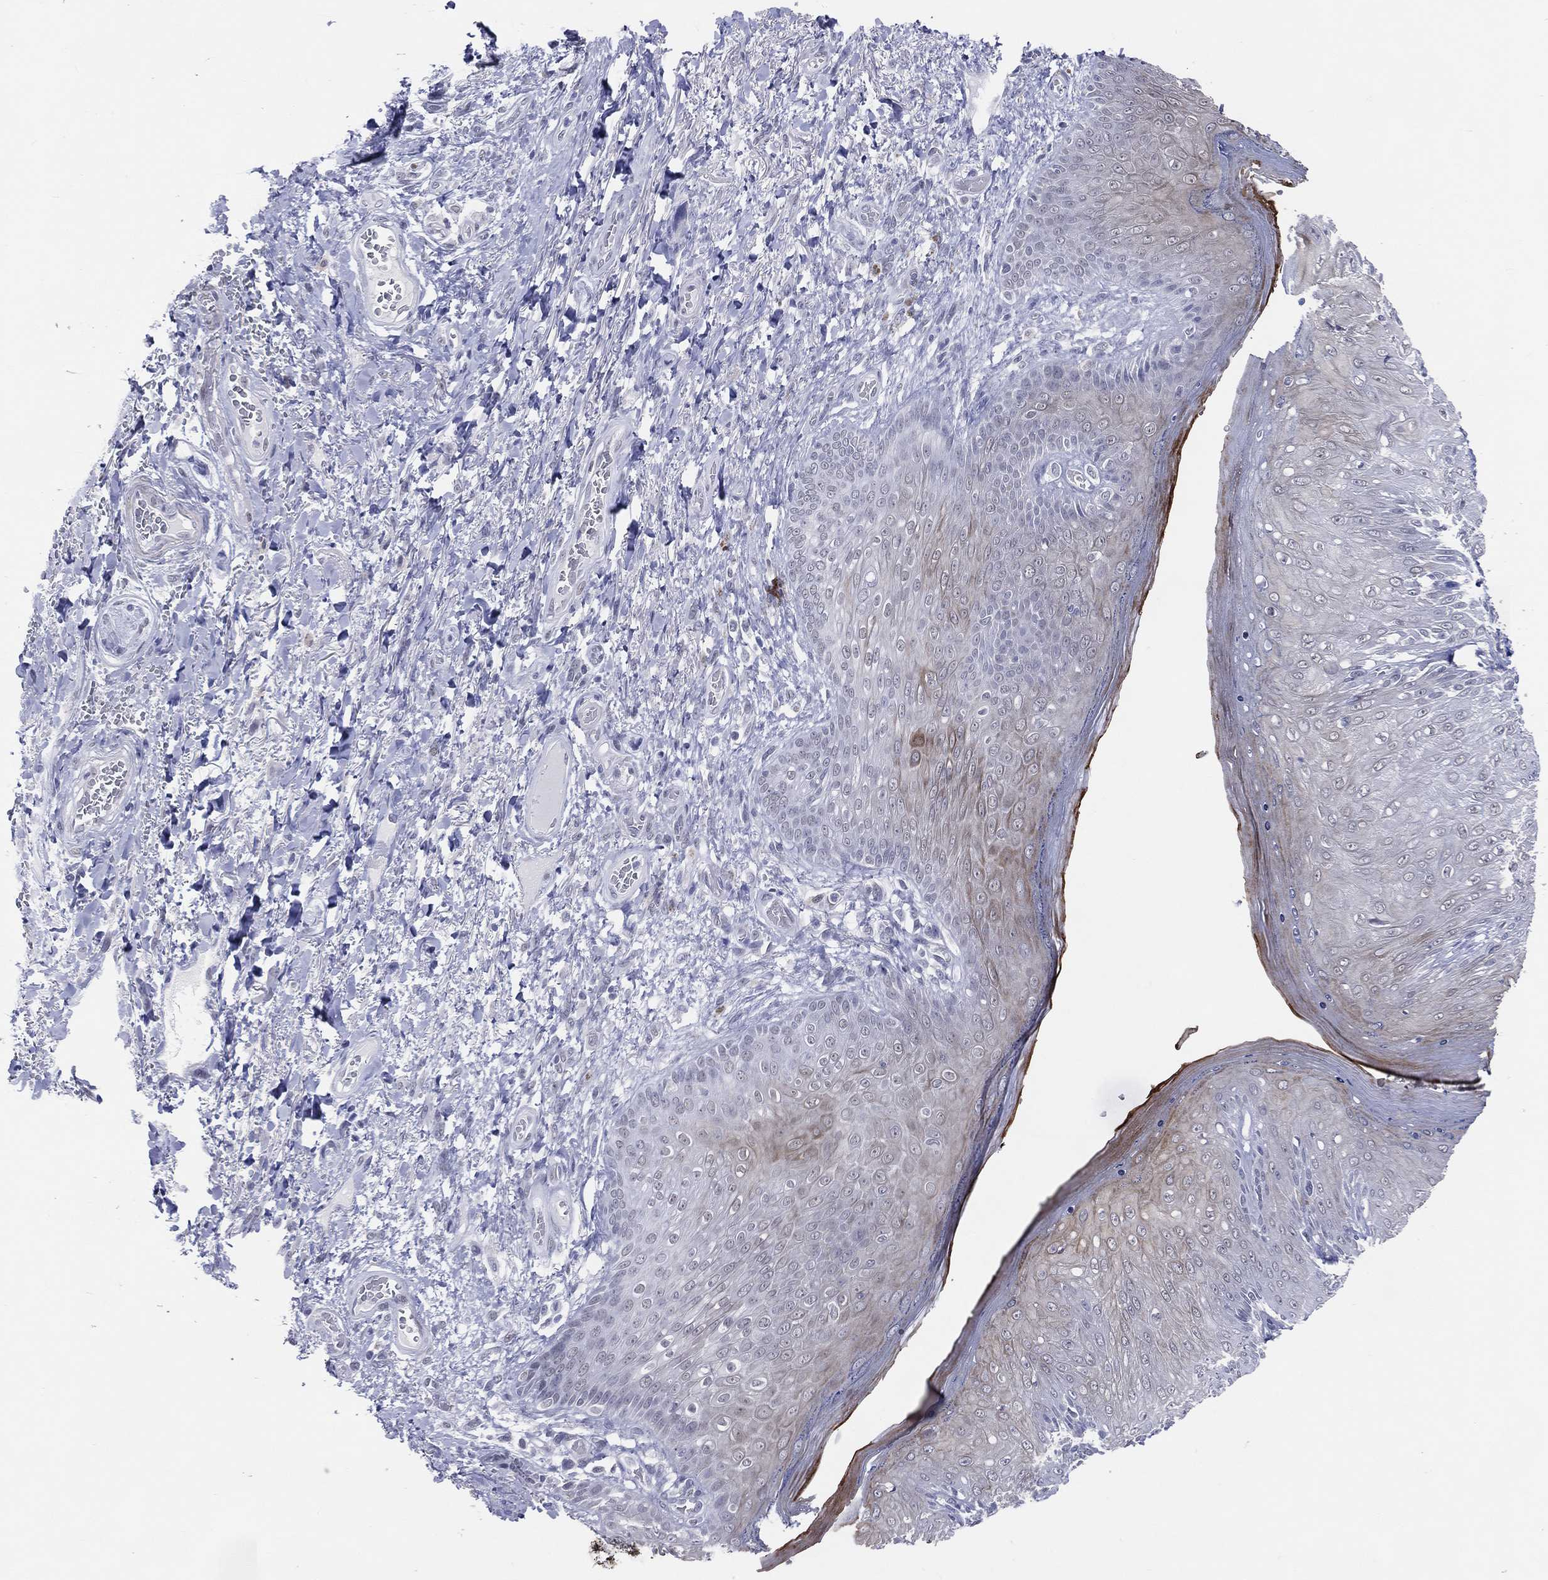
{"staining": {"intensity": "strong", "quantity": "<25%", "location": "cytoplasmic/membranous"}, "tissue": "skin", "cell_type": "Epidermal cells", "image_type": "normal", "snomed": [{"axis": "morphology", "description": "Normal tissue, NOS"}, {"axis": "morphology", "description": "Adenocarcinoma, NOS"}, {"axis": "topography", "description": "Rectum"}, {"axis": "topography", "description": "Anal"}], "caption": "Brown immunohistochemical staining in benign human skin displays strong cytoplasmic/membranous positivity in approximately <25% of epidermal cells. (DAB = brown stain, brightfield microscopy at high magnification).", "gene": "CFAP58", "patient": {"sex": "female", "age": 68}}